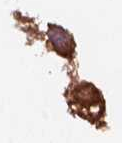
{"staining": {"intensity": "moderate", "quantity": "25%-75%", "location": "cytoplasmic/membranous"}, "tissue": "melanoma", "cell_type": "Tumor cells", "image_type": "cancer", "snomed": [{"axis": "morphology", "description": "Malignant melanoma, NOS"}, {"axis": "topography", "description": "Skin"}], "caption": "A high-resolution micrograph shows IHC staining of malignant melanoma, which demonstrates moderate cytoplasmic/membranous positivity in about 25%-75% of tumor cells.", "gene": "MARCKS", "patient": {"sex": "female", "age": 58}}